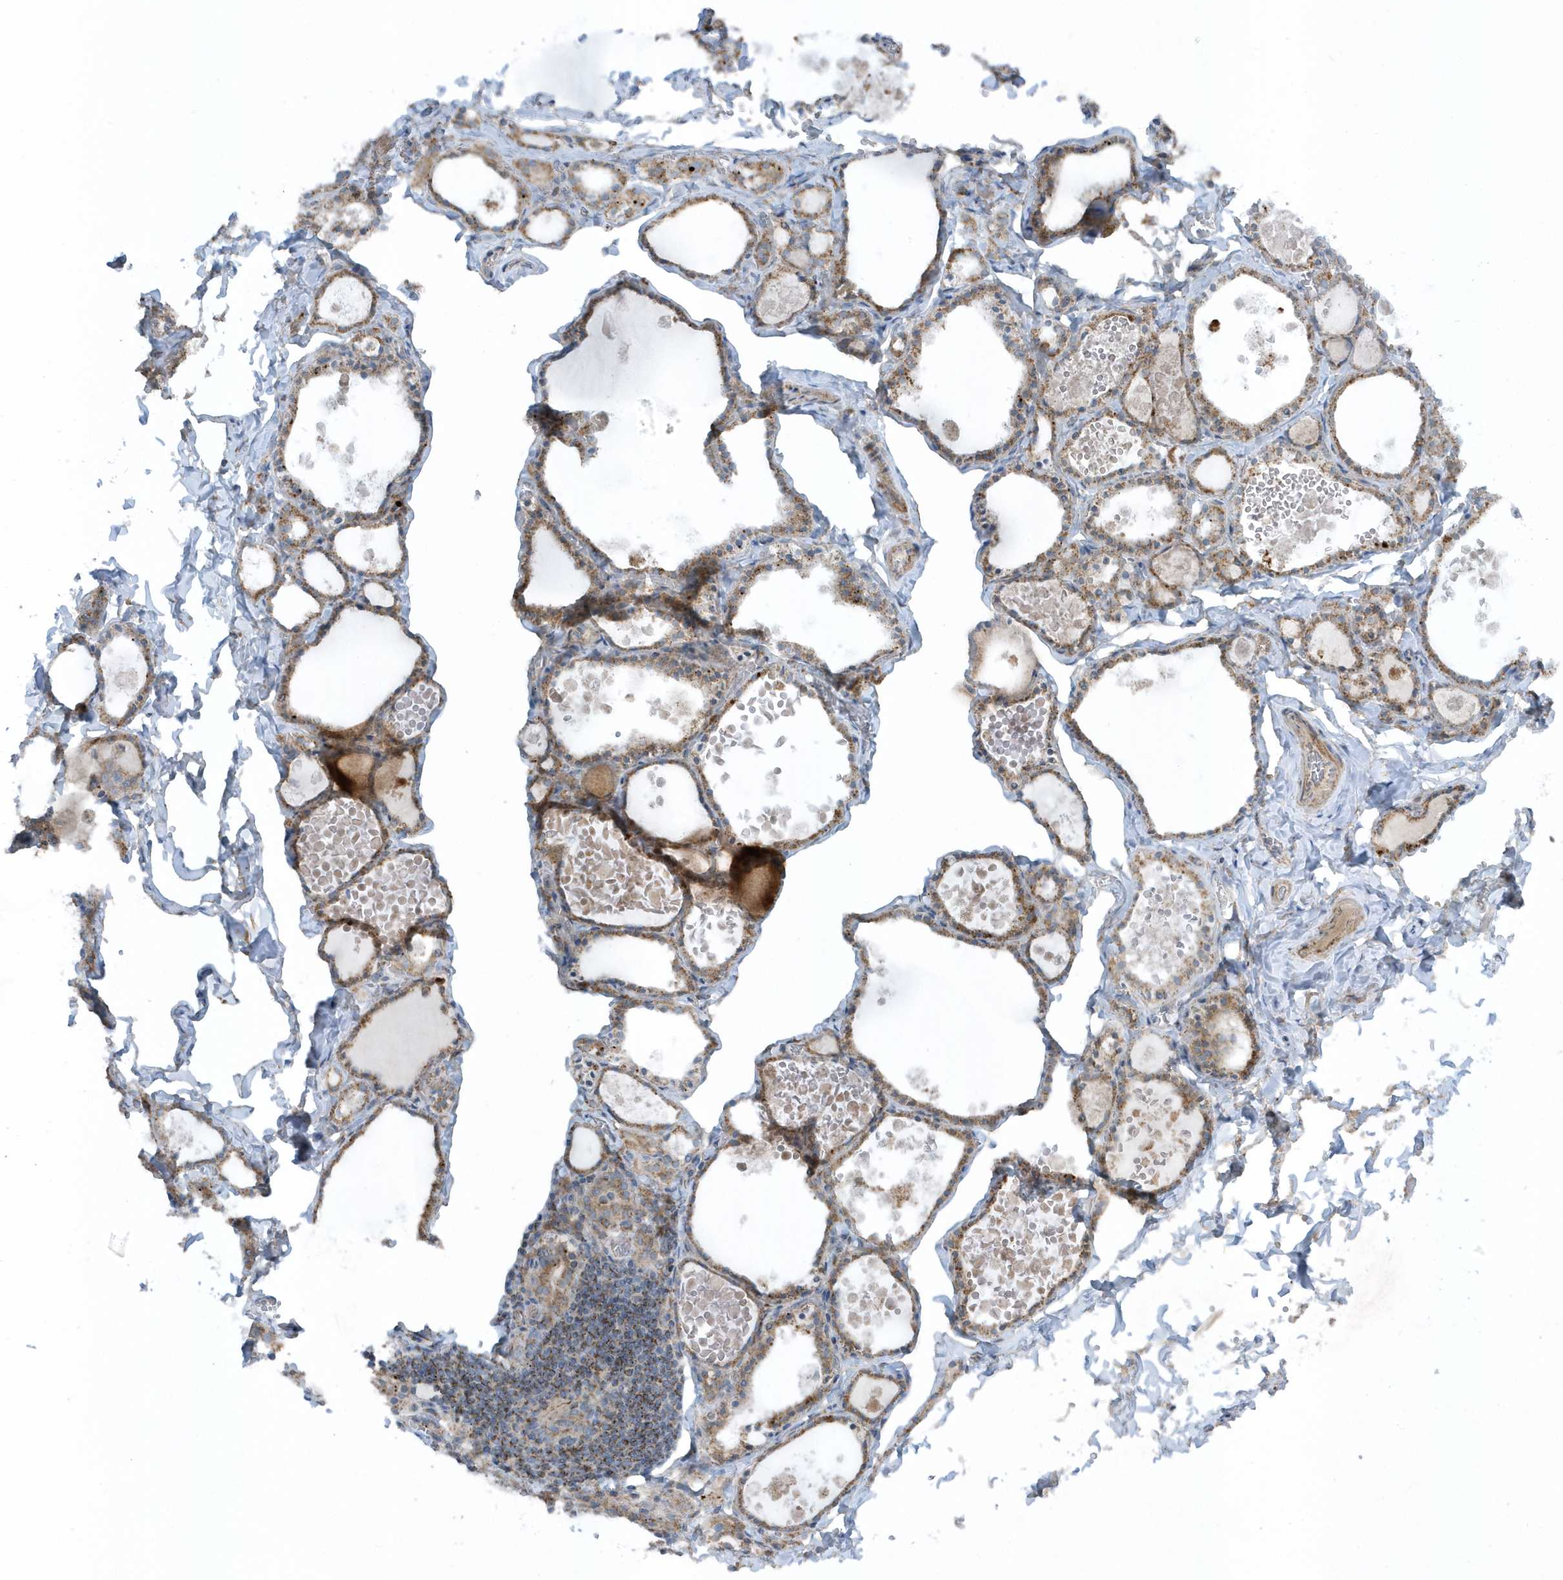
{"staining": {"intensity": "moderate", "quantity": ">75%", "location": "cytoplasmic/membranous"}, "tissue": "thyroid gland", "cell_type": "Glandular cells", "image_type": "normal", "snomed": [{"axis": "morphology", "description": "Normal tissue, NOS"}, {"axis": "topography", "description": "Thyroid gland"}], "caption": "Immunohistochemical staining of benign thyroid gland demonstrates moderate cytoplasmic/membranous protein expression in approximately >75% of glandular cells. (DAB IHC with brightfield microscopy, high magnification).", "gene": "SLC38A2", "patient": {"sex": "male", "age": 56}}